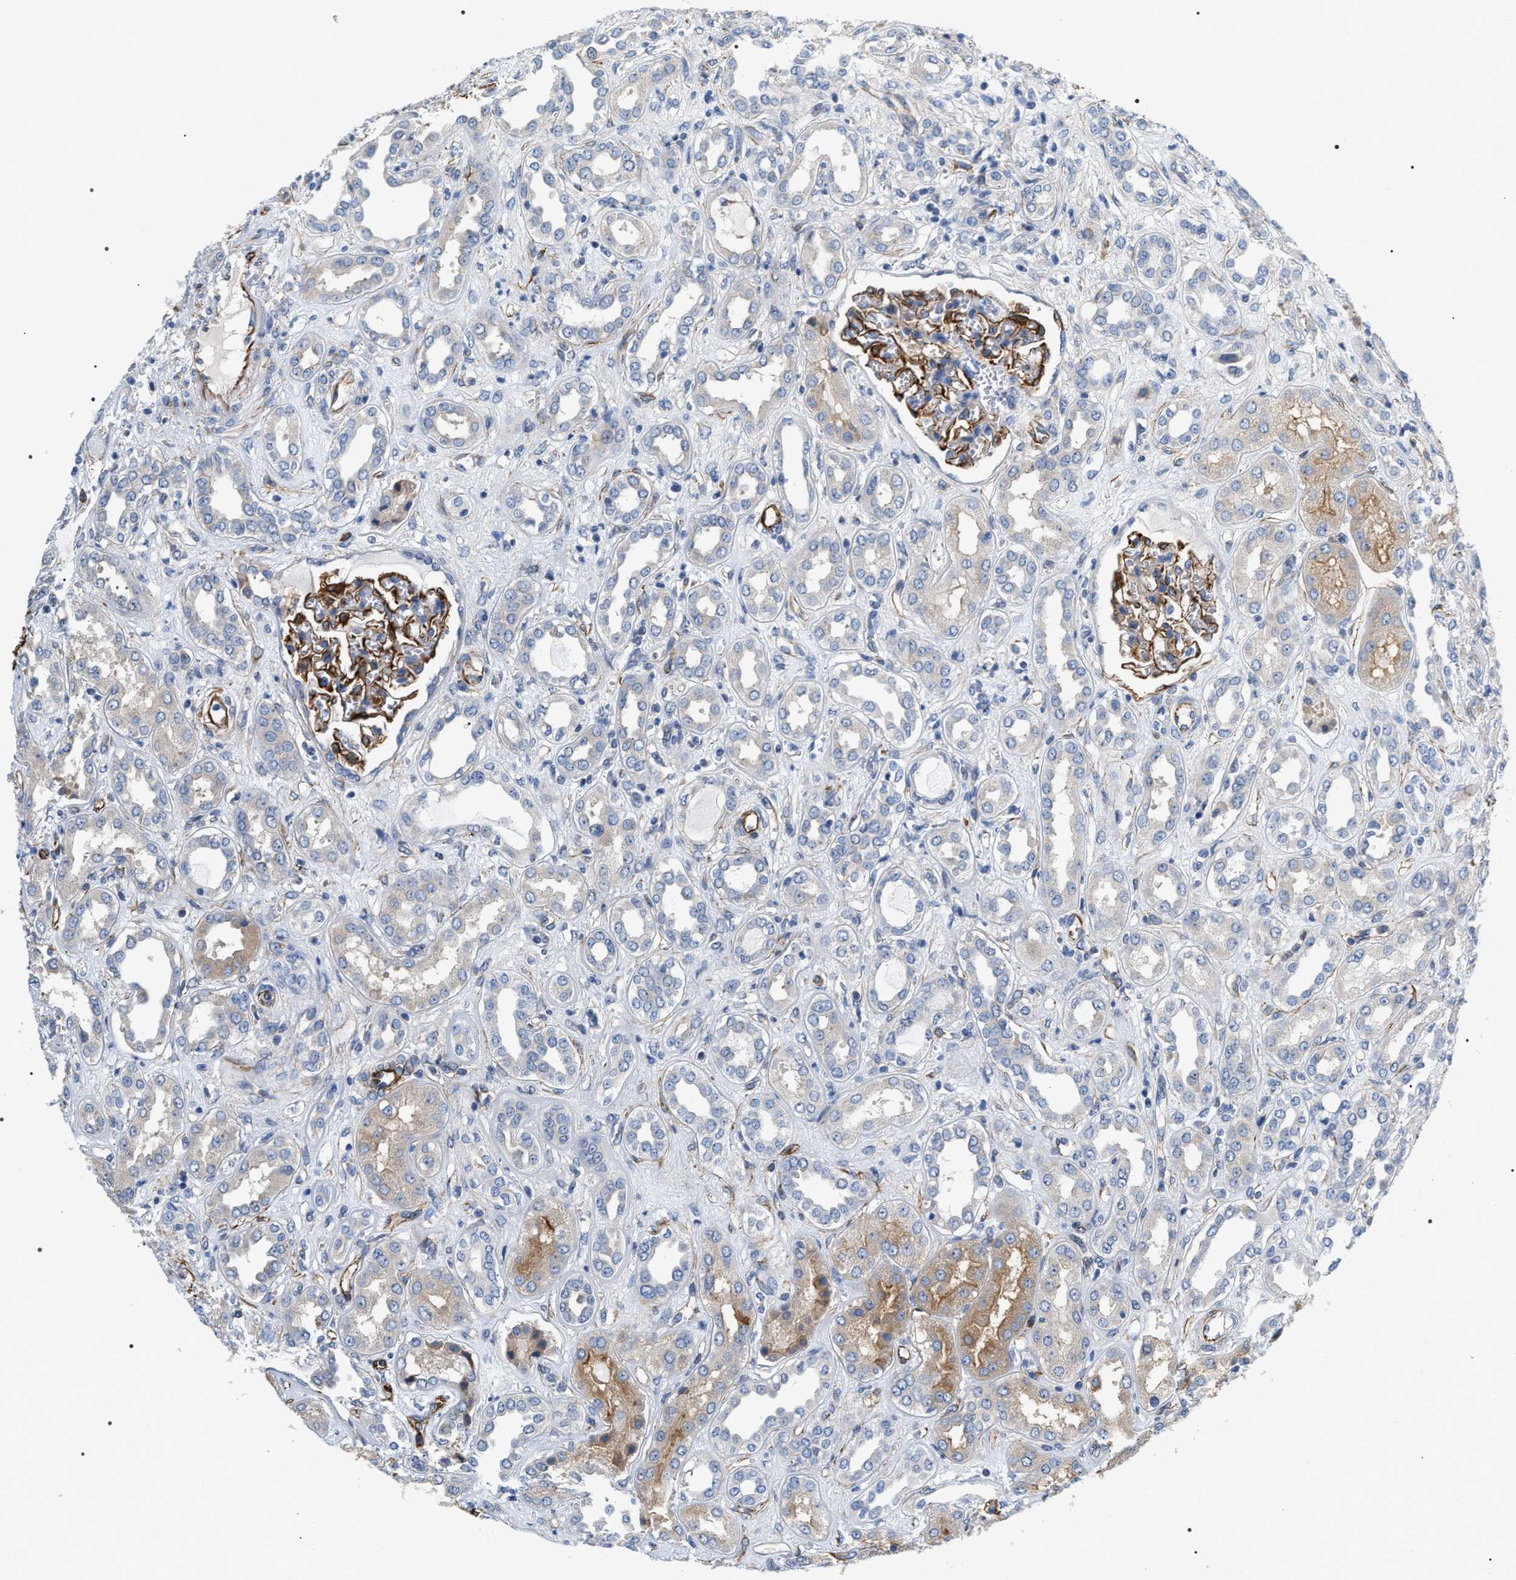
{"staining": {"intensity": "strong", "quantity": "25%-75%", "location": "cytoplasmic/membranous"}, "tissue": "kidney", "cell_type": "Cells in glomeruli", "image_type": "normal", "snomed": [{"axis": "morphology", "description": "Normal tissue, NOS"}, {"axis": "topography", "description": "Kidney"}], "caption": "Cells in glomeruli exhibit strong cytoplasmic/membranous positivity in about 25%-75% of cells in normal kidney. (Stains: DAB in brown, nuclei in blue, Microscopy: brightfield microscopy at high magnification).", "gene": "PKD1L1", "patient": {"sex": "male", "age": 59}}